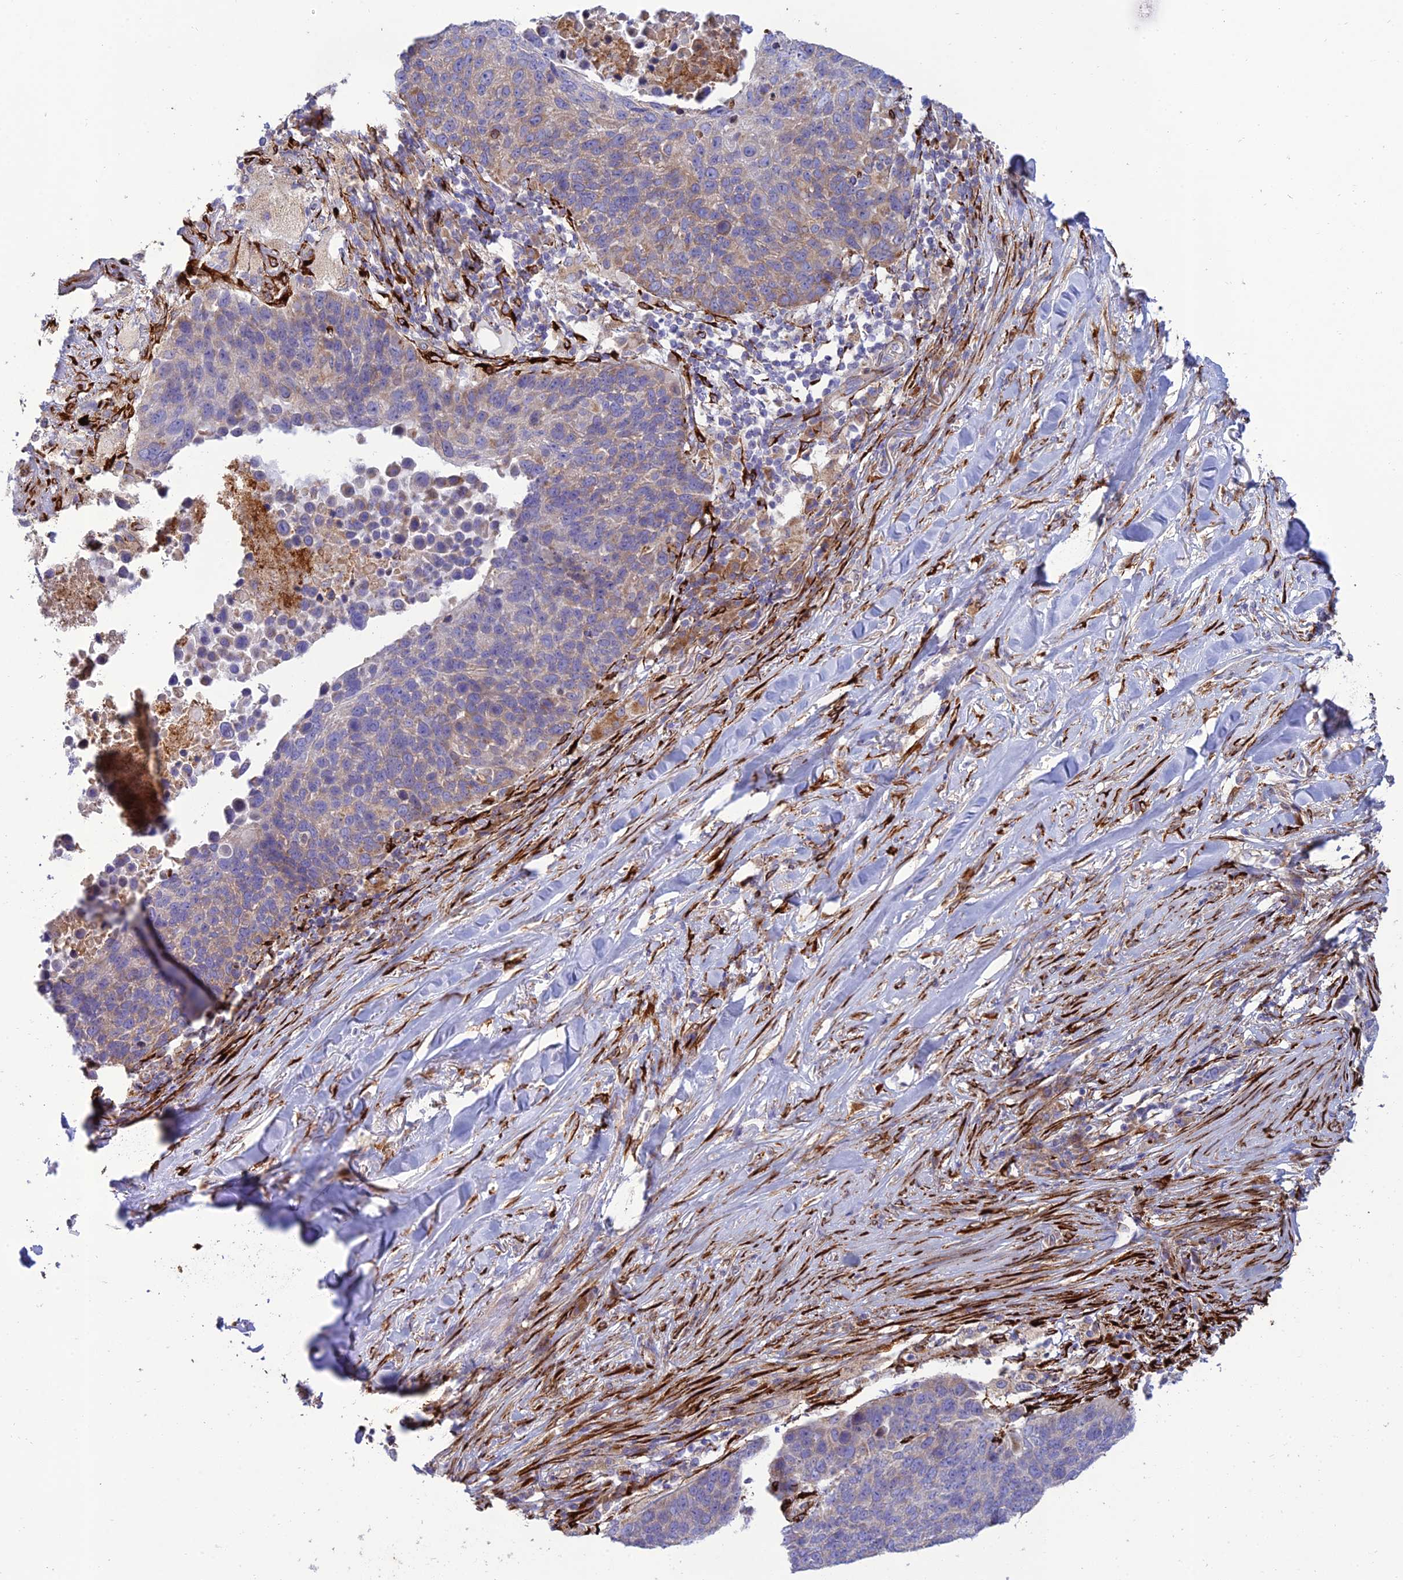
{"staining": {"intensity": "weak", "quantity": "25%-75%", "location": "cytoplasmic/membranous"}, "tissue": "lung cancer", "cell_type": "Tumor cells", "image_type": "cancer", "snomed": [{"axis": "morphology", "description": "Normal tissue, NOS"}, {"axis": "morphology", "description": "Squamous cell carcinoma, NOS"}, {"axis": "topography", "description": "Lymph node"}, {"axis": "topography", "description": "Lung"}], "caption": "Immunohistochemical staining of human lung cancer shows low levels of weak cytoplasmic/membranous protein staining in approximately 25%-75% of tumor cells.", "gene": "RCN3", "patient": {"sex": "male", "age": 66}}